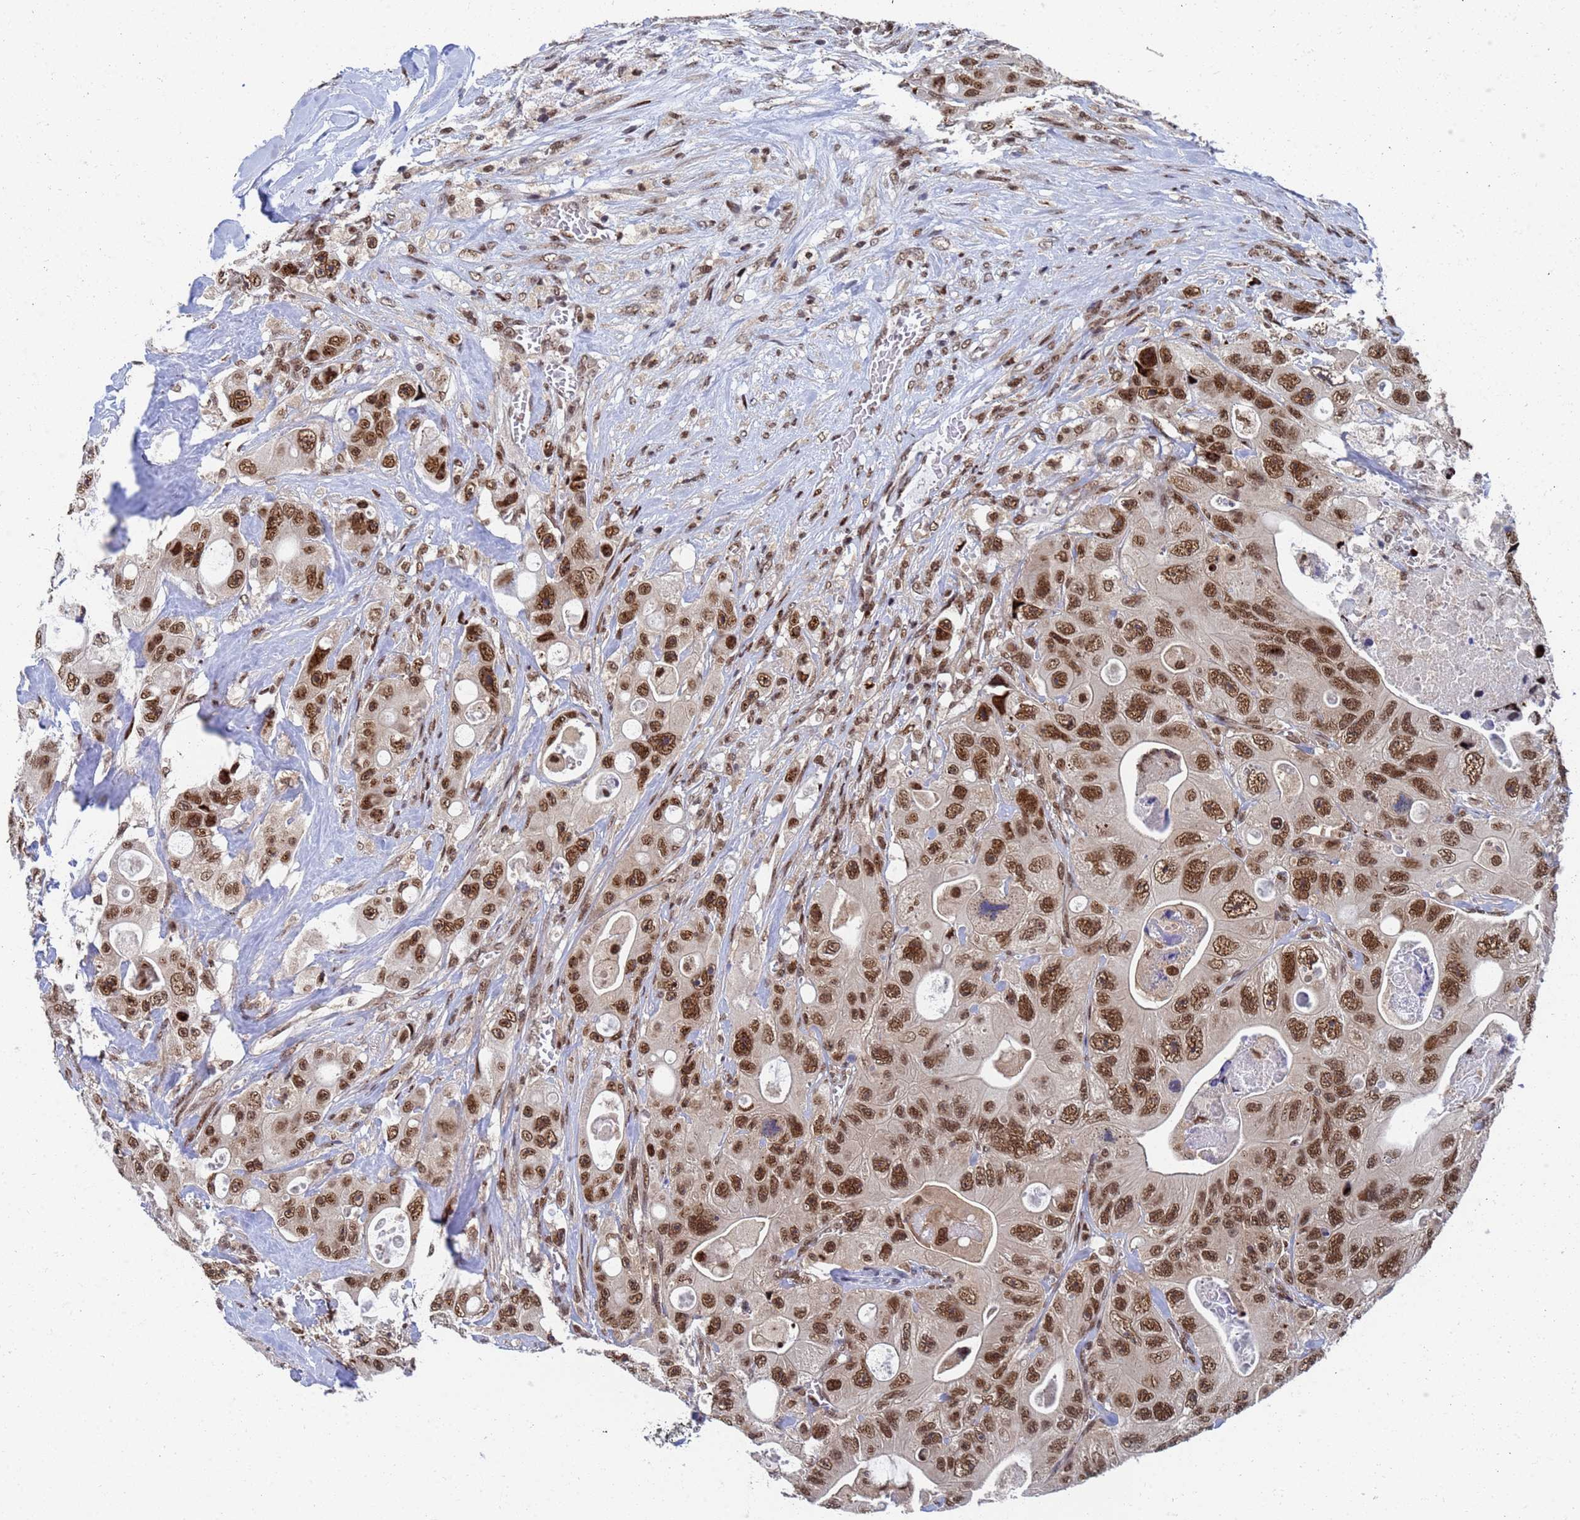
{"staining": {"intensity": "strong", "quantity": ">75%", "location": "nuclear"}, "tissue": "colorectal cancer", "cell_type": "Tumor cells", "image_type": "cancer", "snomed": [{"axis": "morphology", "description": "Adenocarcinoma, NOS"}, {"axis": "topography", "description": "Colon"}], "caption": "IHC (DAB (3,3'-diaminobenzidine)) staining of human colorectal cancer (adenocarcinoma) reveals strong nuclear protein positivity in about >75% of tumor cells.", "gene": "AP5Z1", "patient": {"sex": "female", "age": 46}}